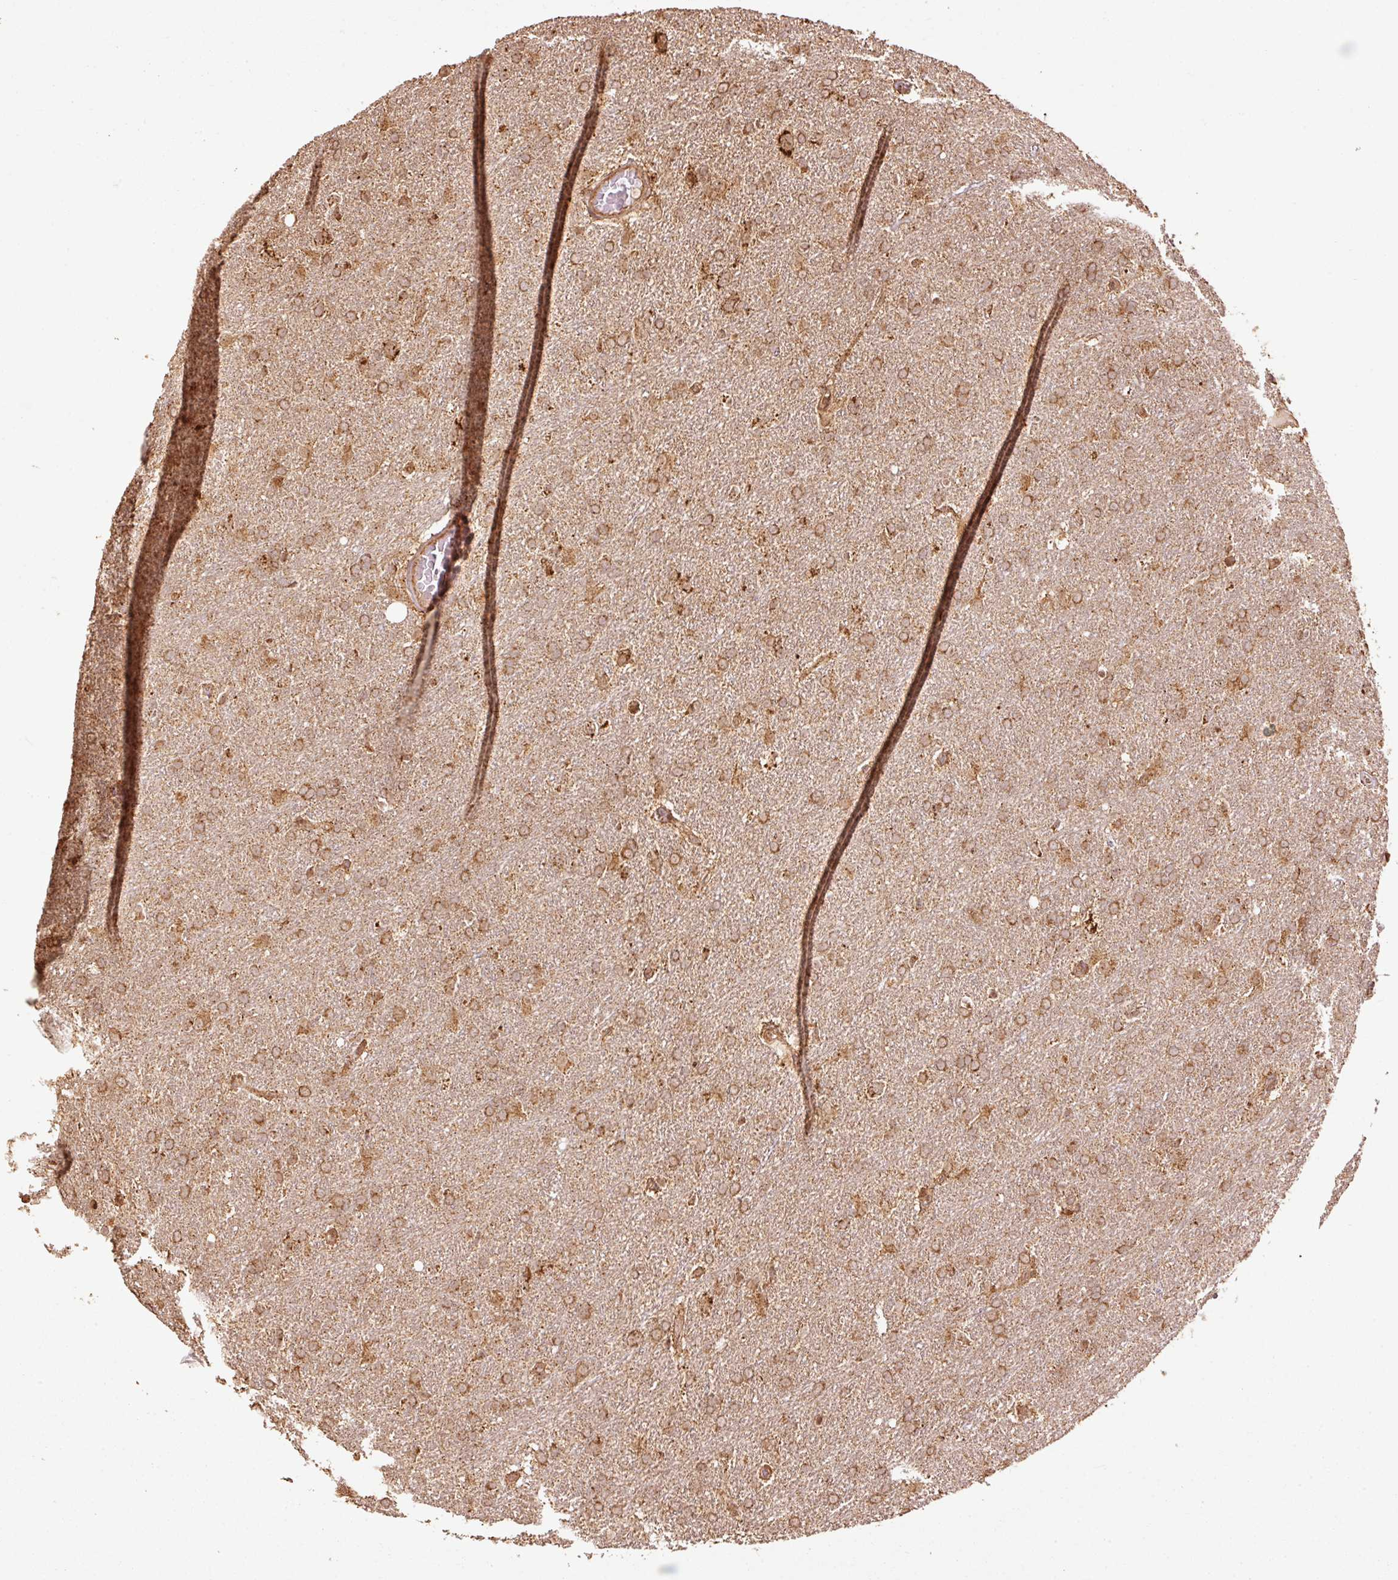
{"staining": {"intensity": "strong", "quantity": ">75%", "location": "cytoplasmic/membranous"}, "tissue": "glioma", "cell_type": "Tumor cells", "image_type": "cancer", "snomed": [{"axis": "morphology", "description": "Glioma, malignant, High grade"}, {"axis": "topography", "description": "Brain"}], "caption": "Immunohistochemical staining of glioma shows high levels of strong cytoplasmic/membranous protein staining in about >75% of tumor cells.", "gene": "MRPL16", "patient": {"sex": "male", "age": 61}}